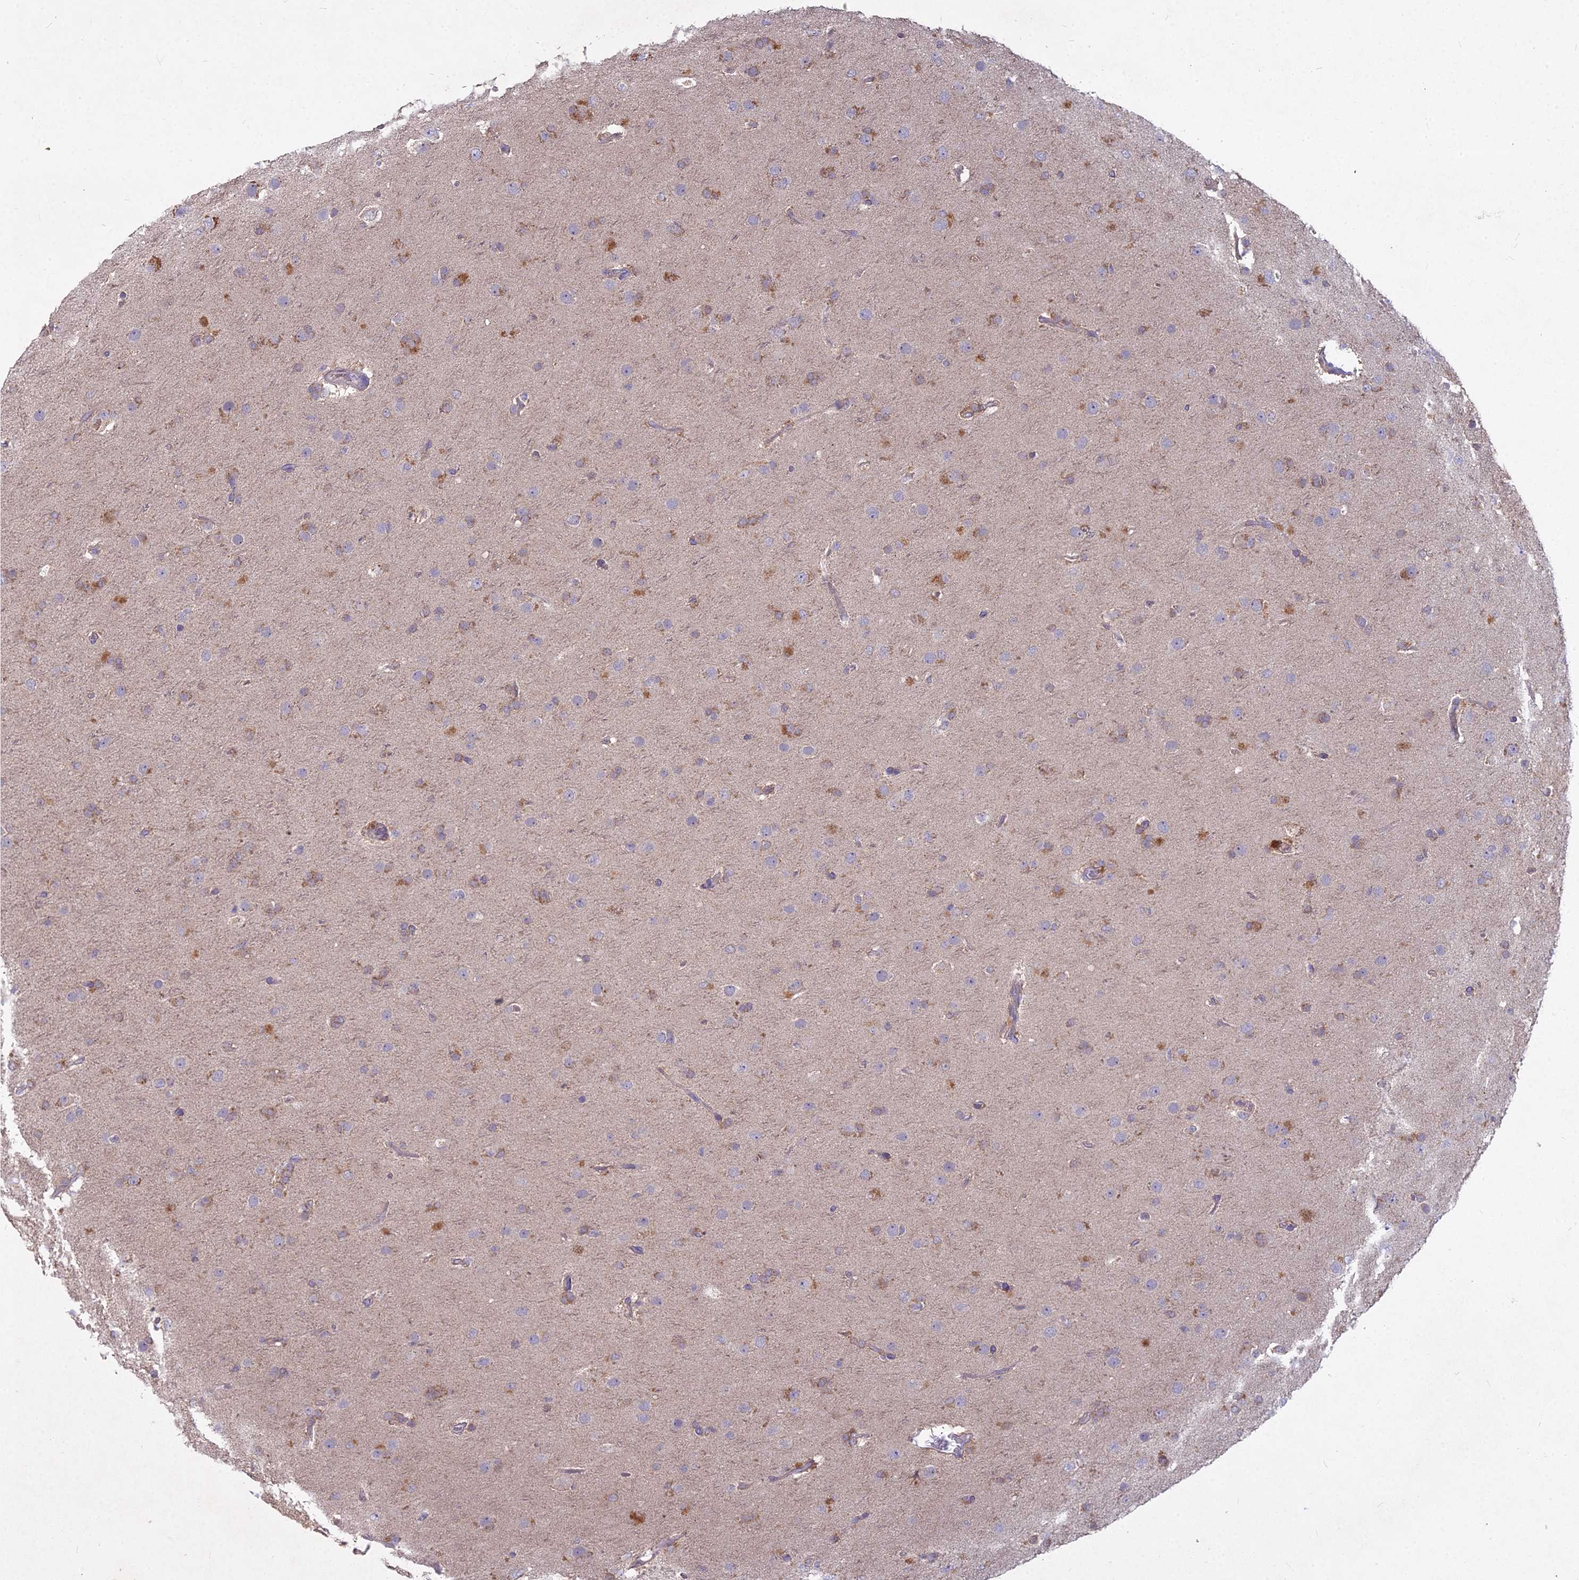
{"staining": {"intensity": "negative", "quantity": "none", "location": "none"}, "tissue": "glioma", "cell_type": "Tumor cells", "image_type": "cancer", "snomed": [{"axis": "morphology", "description": "Glioma, malignant, Low grade"}, {"axis": "topography", "description": "Brain"}], "caption": "An image of human glioma is negative for staining in tumor cells.", "gene": "MICU2", "patient": {"sex": "male", "age": 65}}